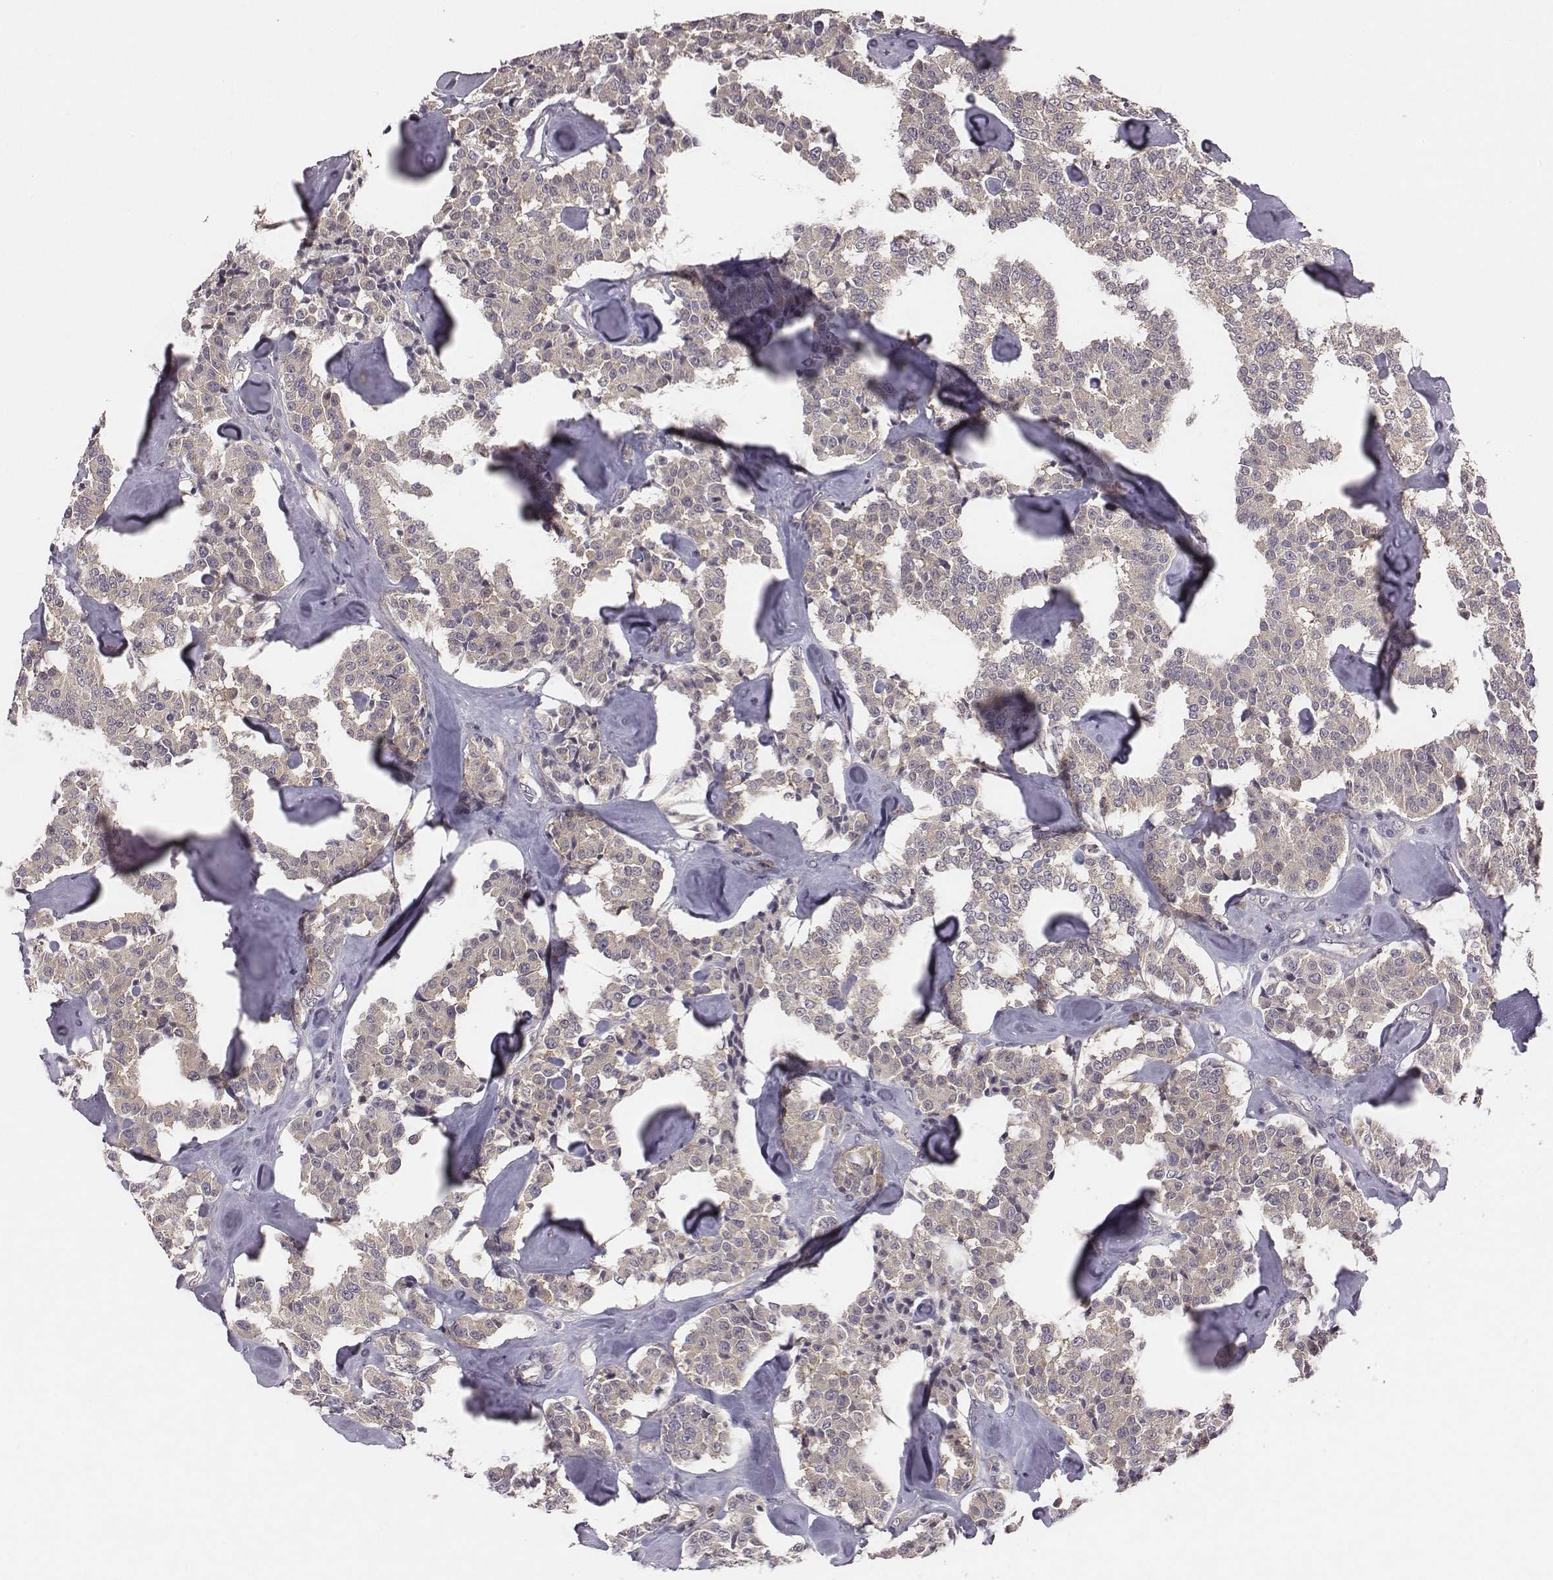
{"staining": {"intensity": "weak", "quantity": ">75%", "location": "cytoplasmic/membranous"}, "tissue": "carcinoid", "cell_type": "Tumor cells", "image_type": "cancer", "snomed": [{"axis": "morphology", "description": "Carcinoid, malignant, NOS"}, {"axis": "topography", "description": "Pancreas"}], "caption": "Immunohistochemical staining of carcinoid exhibits weak cytoplasmic/membranous protein staining in about >75% of tumor cells.", "gene": "SMURF2", "patient": {"sex": "male", "age": 41}}